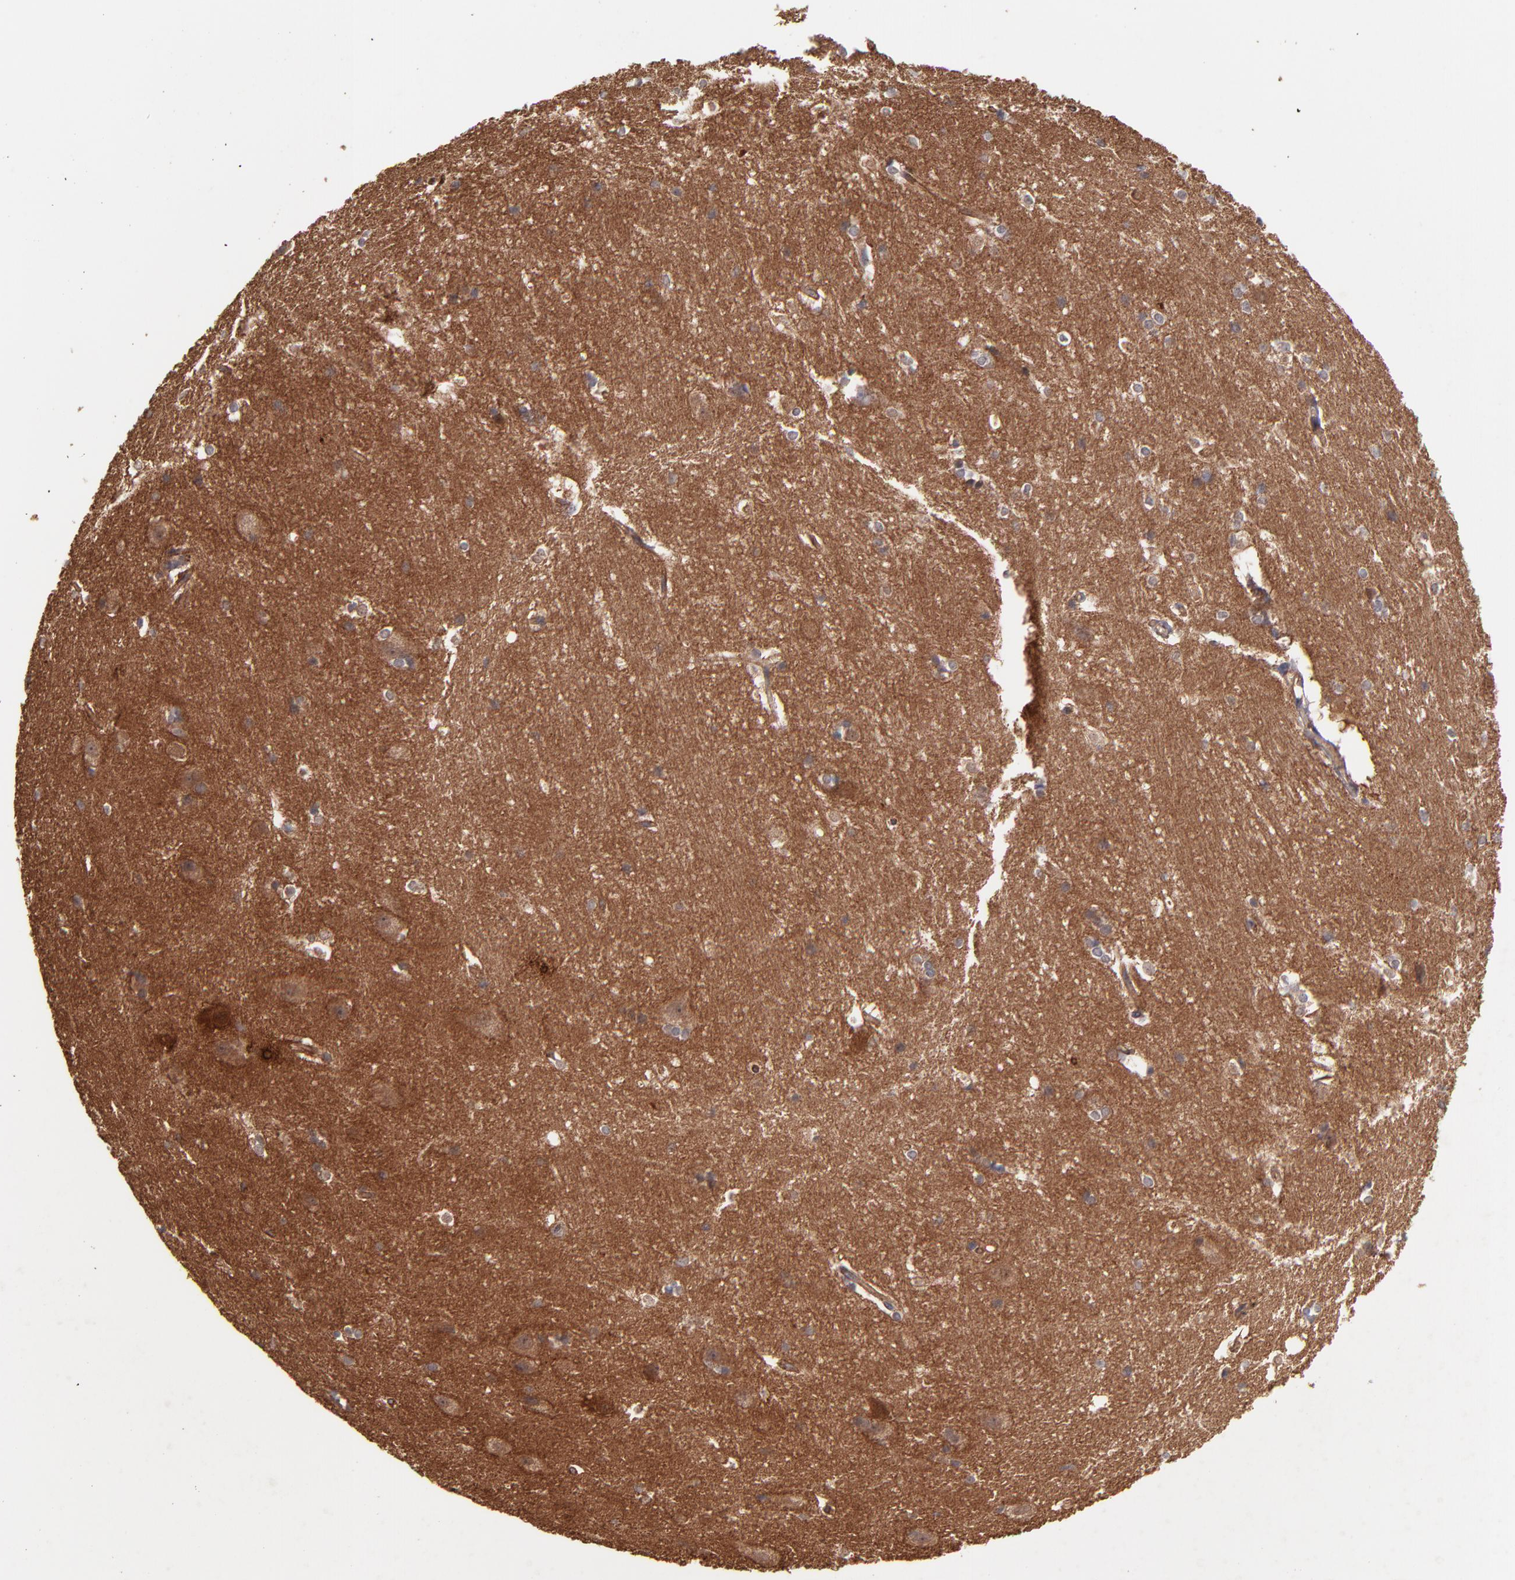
{"staining": {"intensity": "moderate", "quantity": "25%-75%", "location": "cytoplasmic/membranous,nuclear"}, "tissue": "hippocampus", "cell_type": "Glial cells", "image_type": "normal", "snomed": [{"axis": "morphology", "description": "Normal tissue, NOS"}, {"axis": "topography", "description": "Hippocampus"}], "caption": "Hippocampus stained with immunohistochemistry reveals moderate cytoplasmic/membranous,nuclear staining in approximately 25%-75% of glial cells.", "gene": "STAP2", "patient": {"sex": "female", "age": 19}}